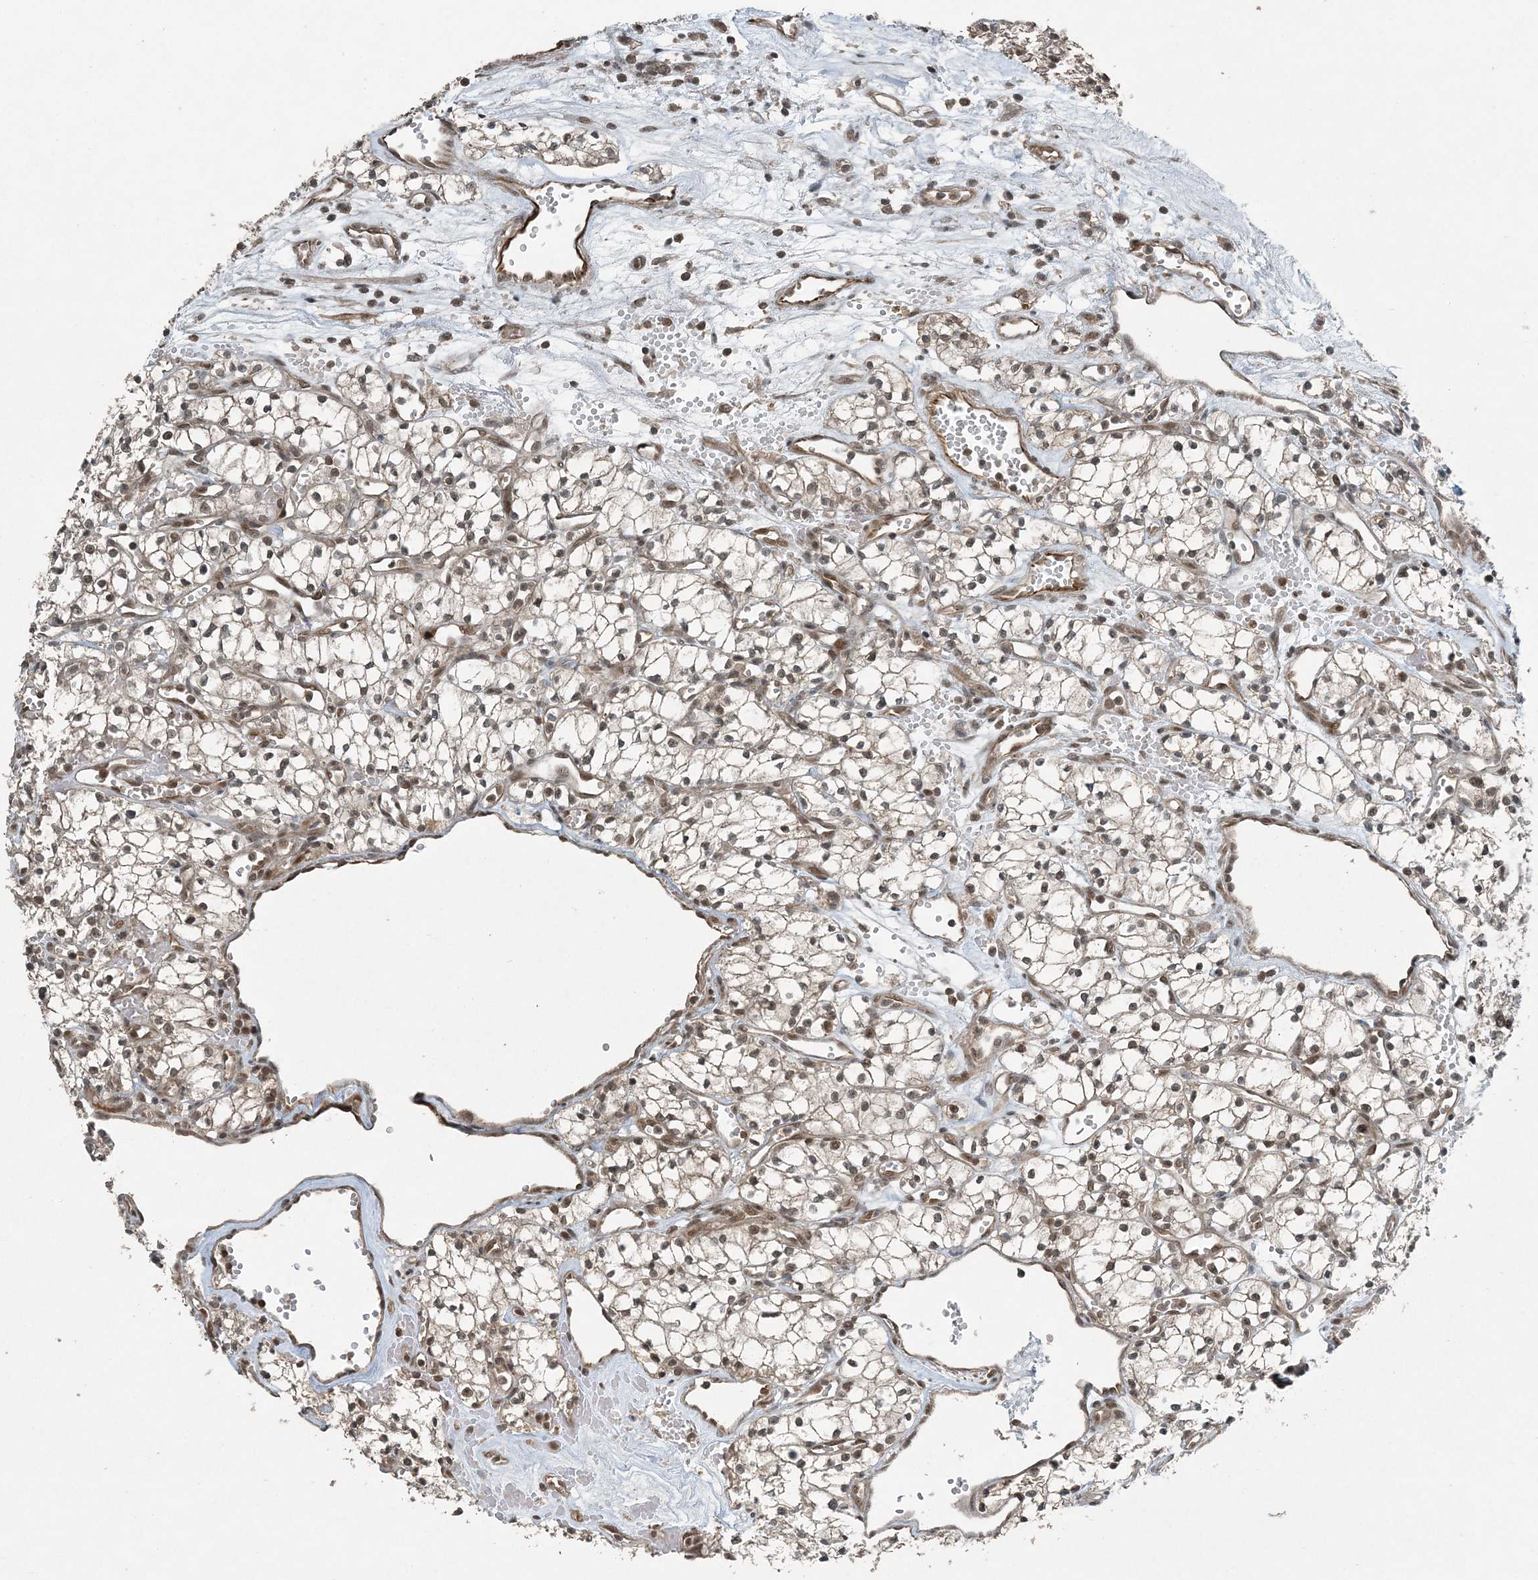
{"staining": {"intensity": "moderate", "quantity": ">75%", "location": "nuclear"}, "tissue": "renal cancer", "cell_type": "Tumor cells", "image_type": "cancer", "snomed": [{"axis": "morphology", "description": "Adenocarcinoma, NOS"}, {"axis": "topography", "description": "Kidney"}], "caption": "Immunohistochemical staining of human renal cancer (adenocarcinoma) shows medium levels of moderate nuclear protein staining in about >75% of tumor cells.", "gene": "COPS7B", "patient": {"sex": "male", "age": 59}}